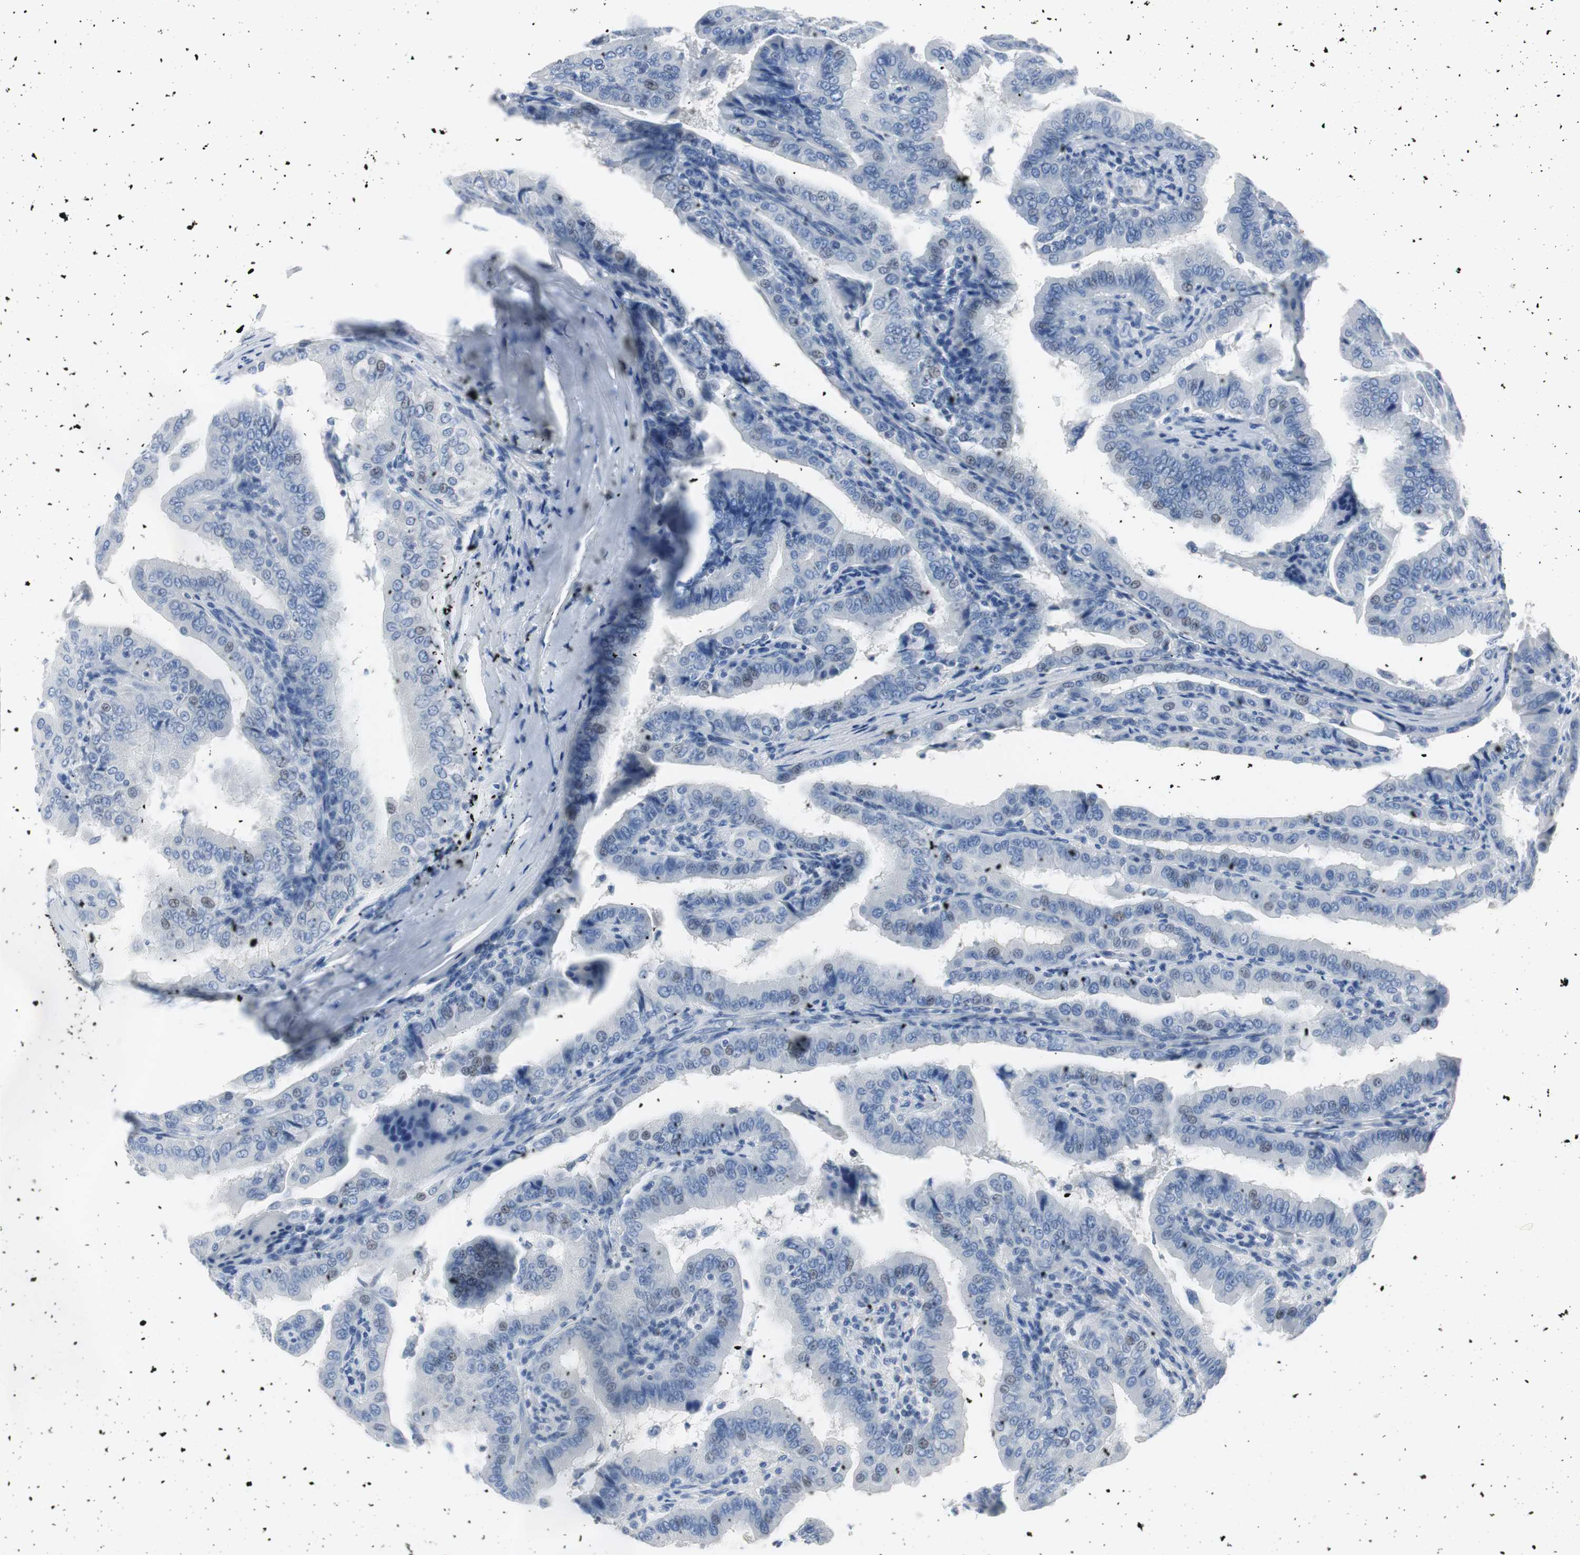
{"staining": {"intensity": "negative", "quantity": "none", "location": "none"}, "tissue": "thyroid cancer", "cell_type": "Tumor cells", "image_type": "cancer", "snomed": [{"axis": "morphology", "description": "Papillary adenocarcinoma, NOS"}, {"axis": "topography", "description": "Thyroid gland"}], "caption": "Immunohistochemical staining of human thyroid cancer reveals no significant expression in tumor cells.", "gene": "GAP43", "patient": {"sex": "male", "age": 33}}